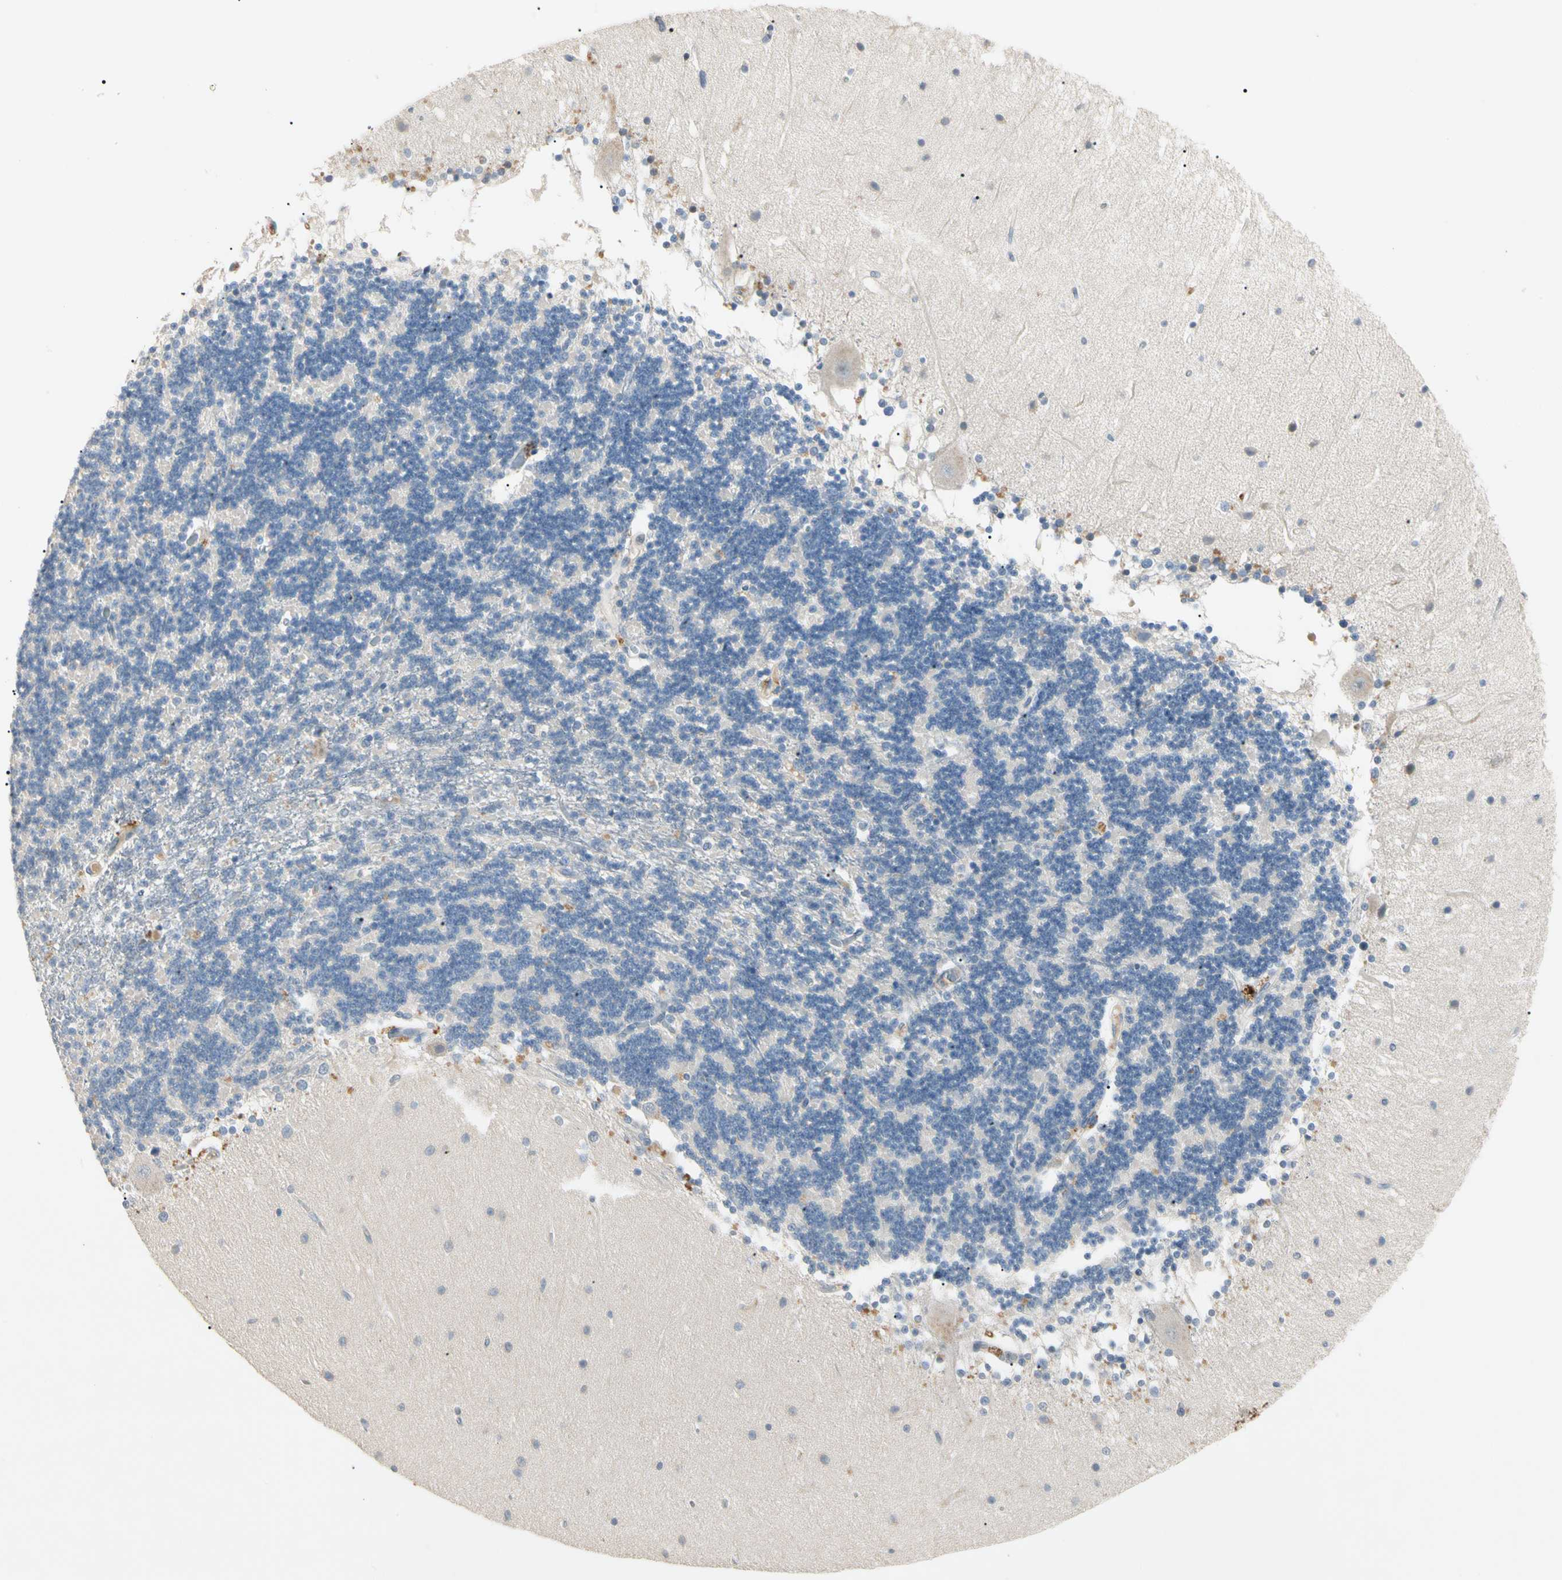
{"staining": {"intensity": "negative", "quantity": "none", "location": "none"}, "tissue": "cerebellum", "cell_type": "Cells in granular layer", "image_type": "normal", "snomed": [{"axis": "morphology", "description": "Normal tissue, NOS"}, {"axis": "topography", "description": "Cerebellum"}], "caption": "Human cerebellum stained for a protein using IHC exhibits no staining in cells in granular layer.", "gene": "PRSS21", "patient": {"sex": "female", "age": 54}}